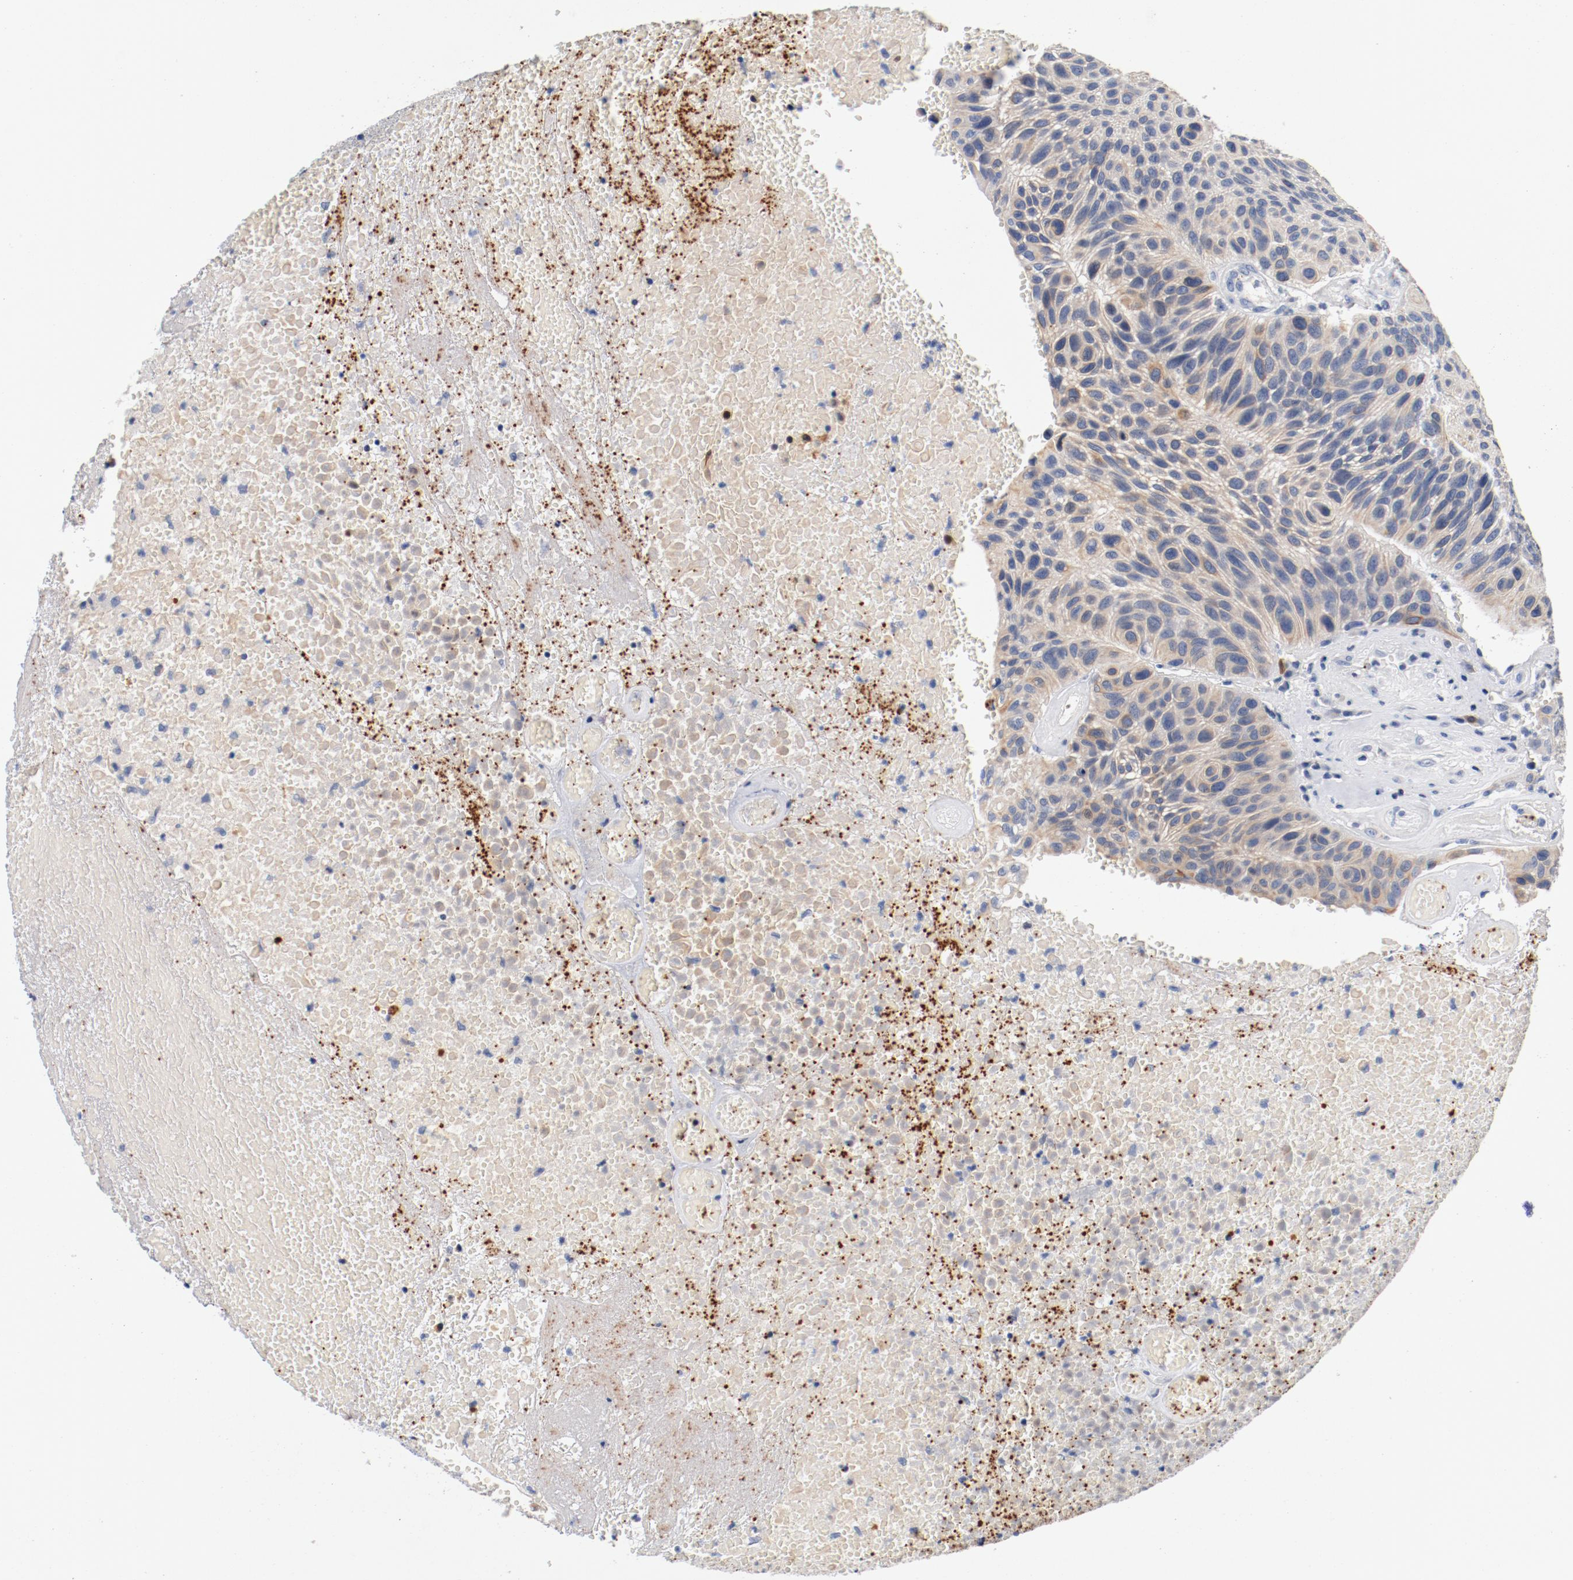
{"staining": {"intensity": "weak", "quantity": ">75%", "location": "cytoplasmic/membranous"}, "tissue": "urothelial cancer", "cell_type": "Tumor cells", "image_type": "cancer", "snomed": [{"axis": "morphology", "description": "Urothelial carcinoma, High grade"}, {"axis": "topography", "description": "Urinary bladder"}], "caption": "Weak cytoplasmic/membranous expression is present in approximately >75% of tumor cells in high-grade urothelial carcinoma.", "gene": "PIM1", "patient": {"sex": "male", "age": 66}}